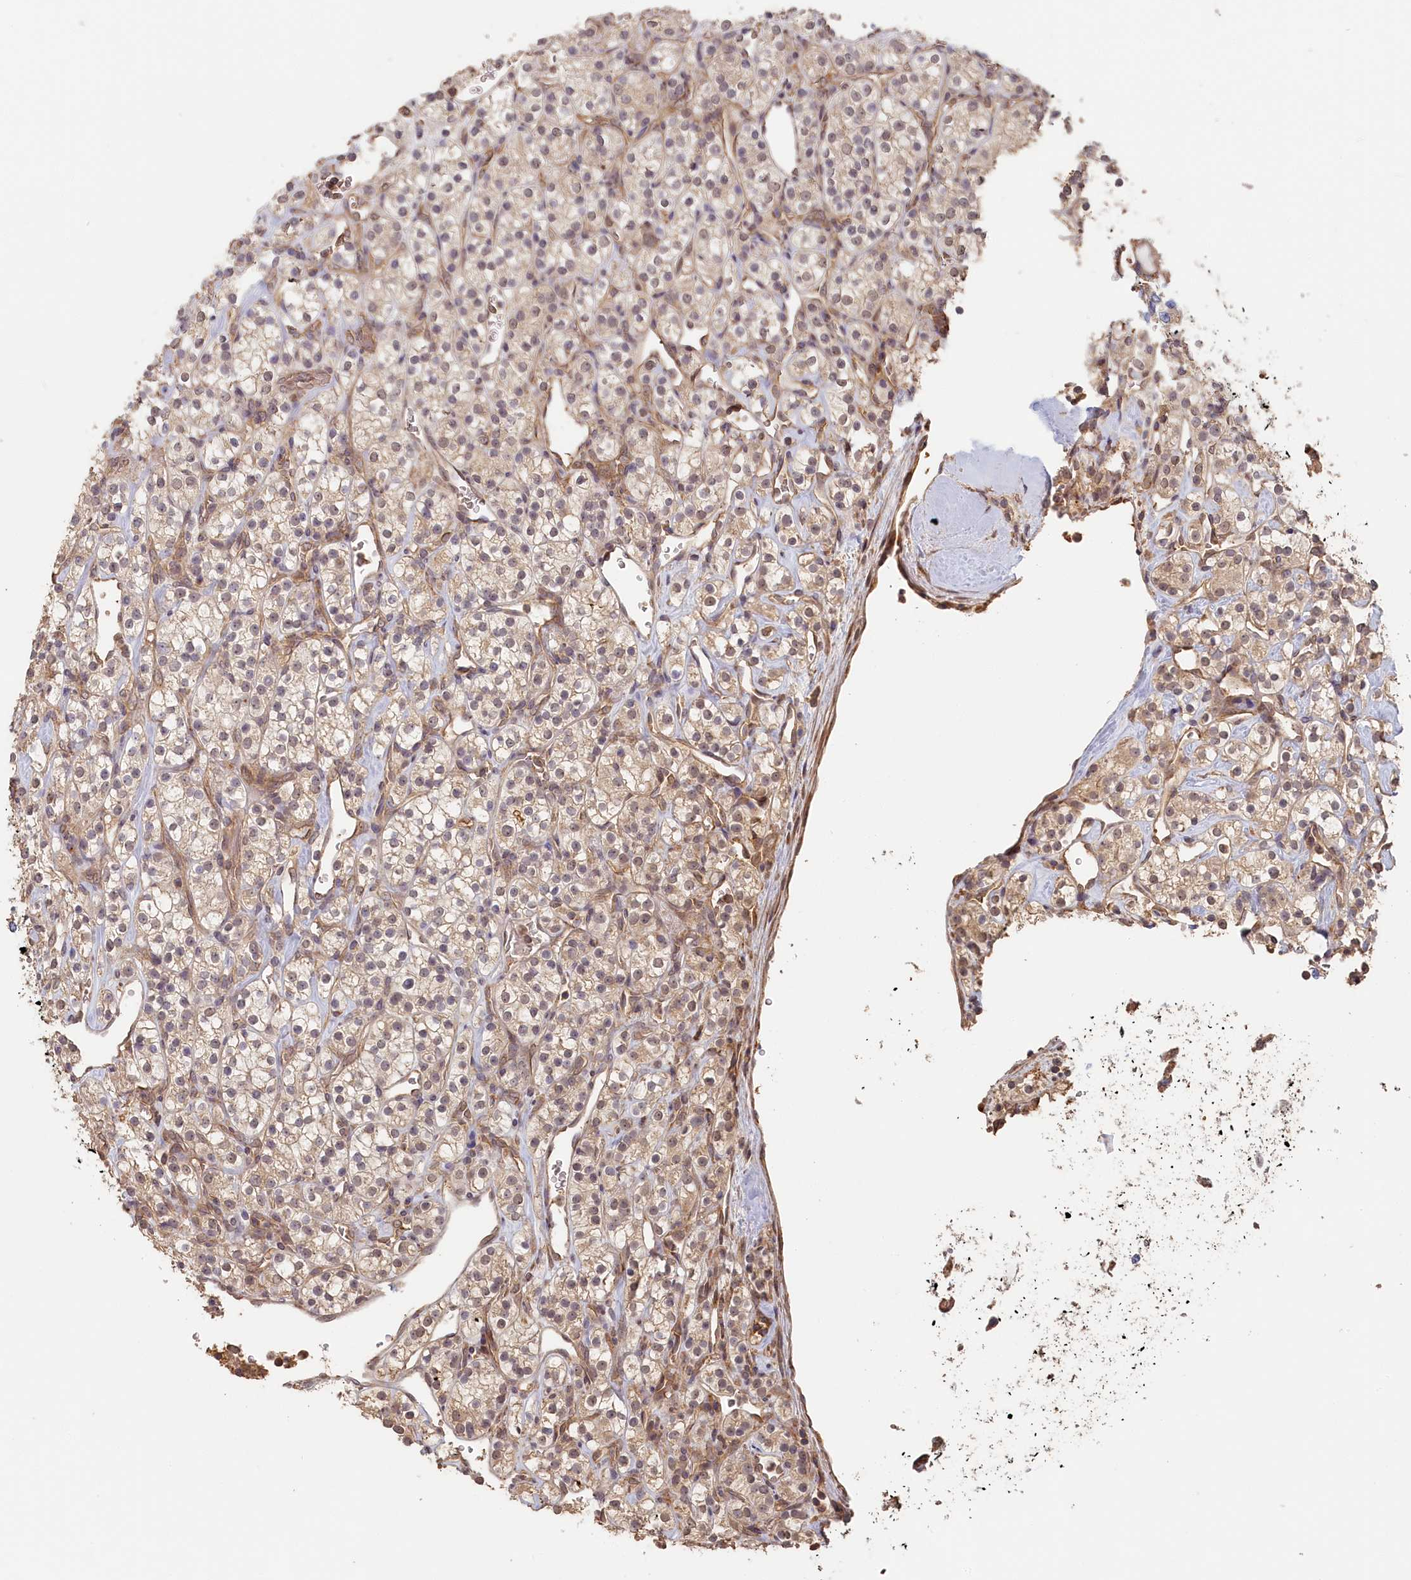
{"staining": {"intensity": "weak", "quantity": ">75%", "location": "cytoplasmic/membranous"}, "tissue": "renal cancer", "cell_type": "Tumor cells", "image_type": "cancer", "snomed": [{"axis": "morphology", "description": "Adenocarcinoma, NOS"}, {"axis": "topography", "description": "Kidney"}], "caption": "This is a histology image of immunohistochemistry staining of renal adenocarcinoma, which shows weak staining in the cytoplasmic/membranous of tumor cells.", "gene": "STX16", "patient": {"sex": "male", "age": 77}}